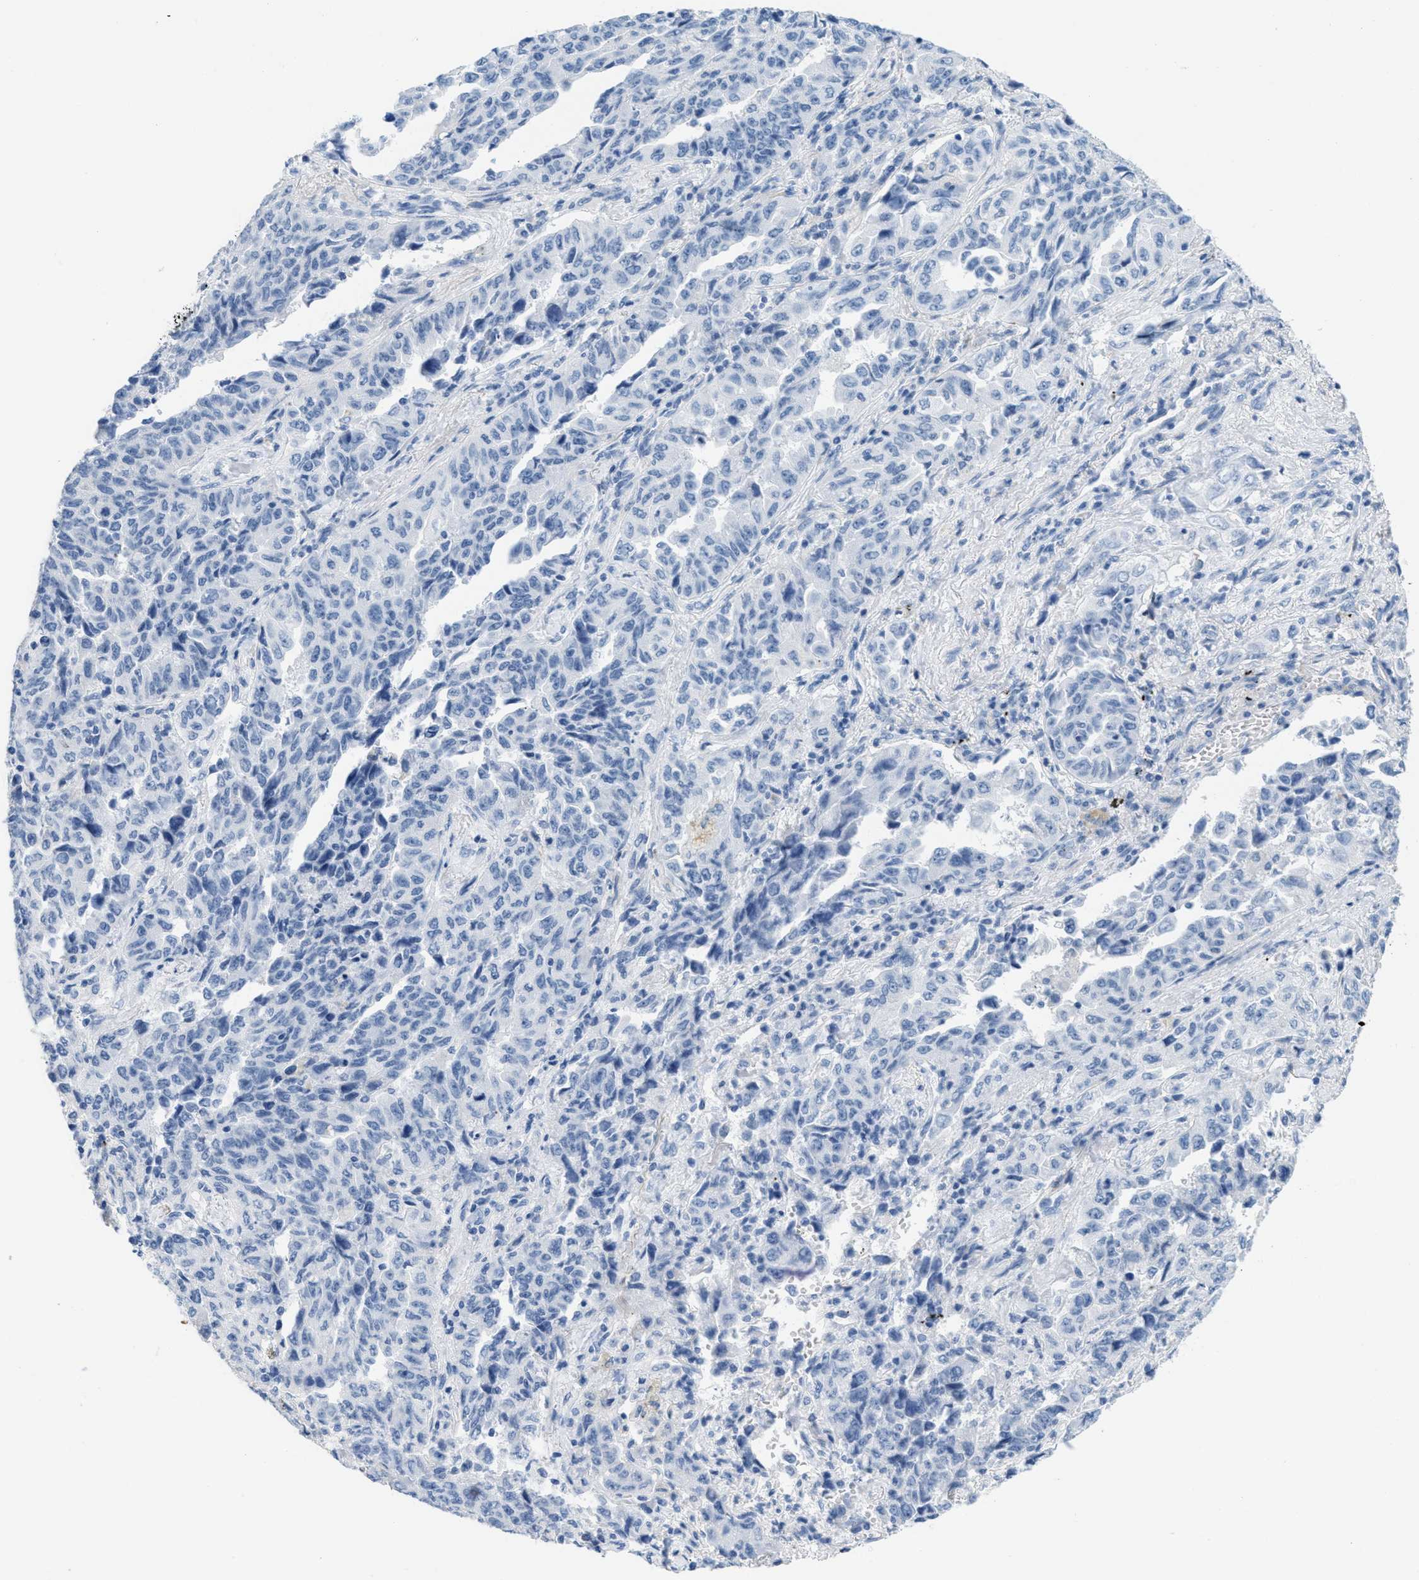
{"staining": {"intensity": "negative", "quantity": "none", "location": "none"}, "tissue": "lung cancer", "cell_type": "Tumor cells", "image_type": "cancer", "snomed": [{"axis": "morphology", "description": "Adenocarcinoma, NOS"}, {"axis": "topography", "description": "Lung"}], "caption": "Human lung cancer stained for a protein using immunohistochemistry exhibits no positivity in tumor cells.", "gene": "GPM6A", "patient": {"sex": "male", "age": 64}}